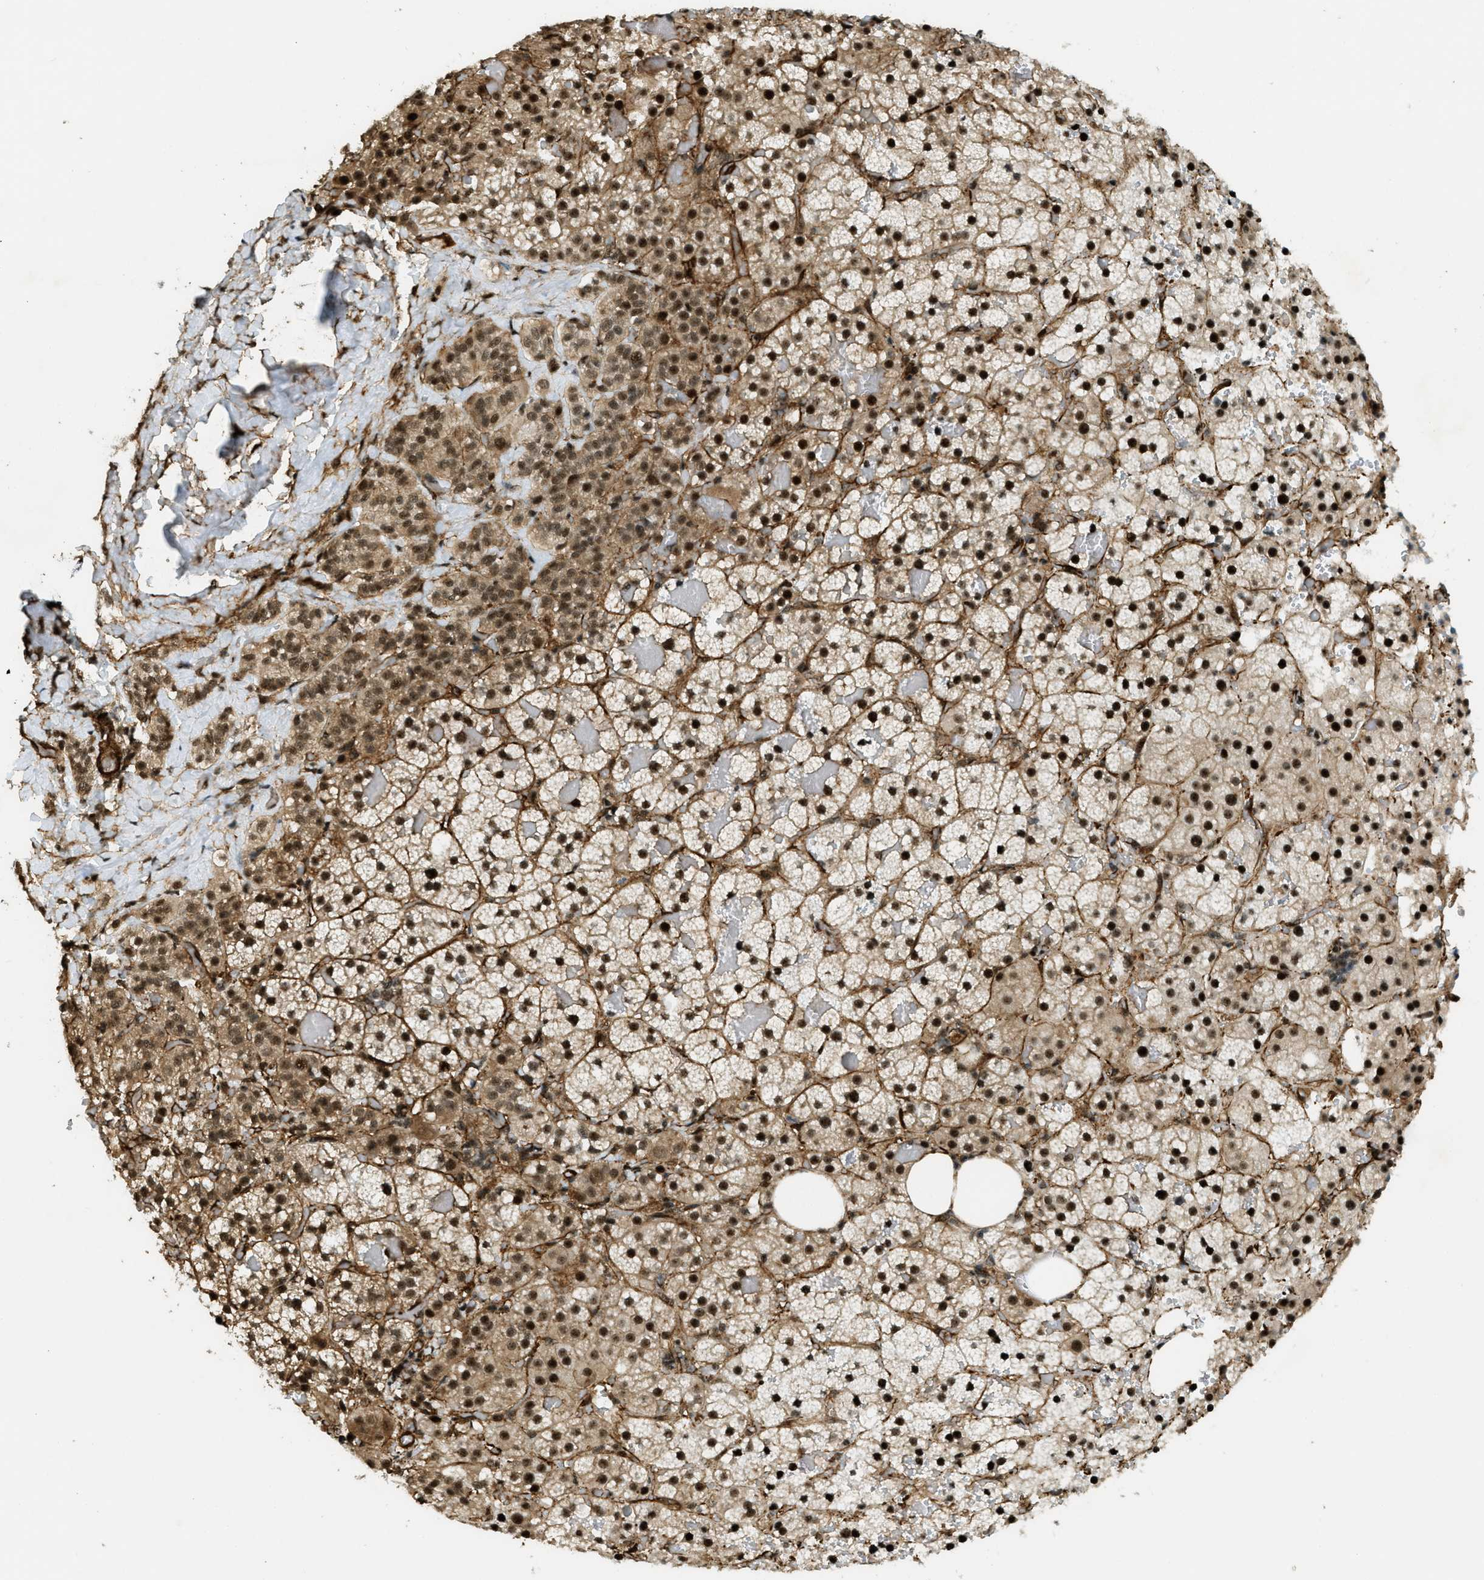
{"staining": {"intensity": "strong", "quantity": ">75%", "location": "cytoplasmic/membranous,nuclear"}, "tissue": "adrenal gland", "cell_type": "Glandular cells", "image_type": "normal", "snomed": [{"axis": "morphology", "description": "Normal tissue, NOS"}, {"axis": "topography", "description": "Adrenal gland"}], "caption": "A brown stain shows strong cytoplasmic/membranous,nuclear staining of a protein in glandular cells of benign human adrenal gland.", "gene": "CFAP36", "patient": {"sex": "female", "age": 59}}